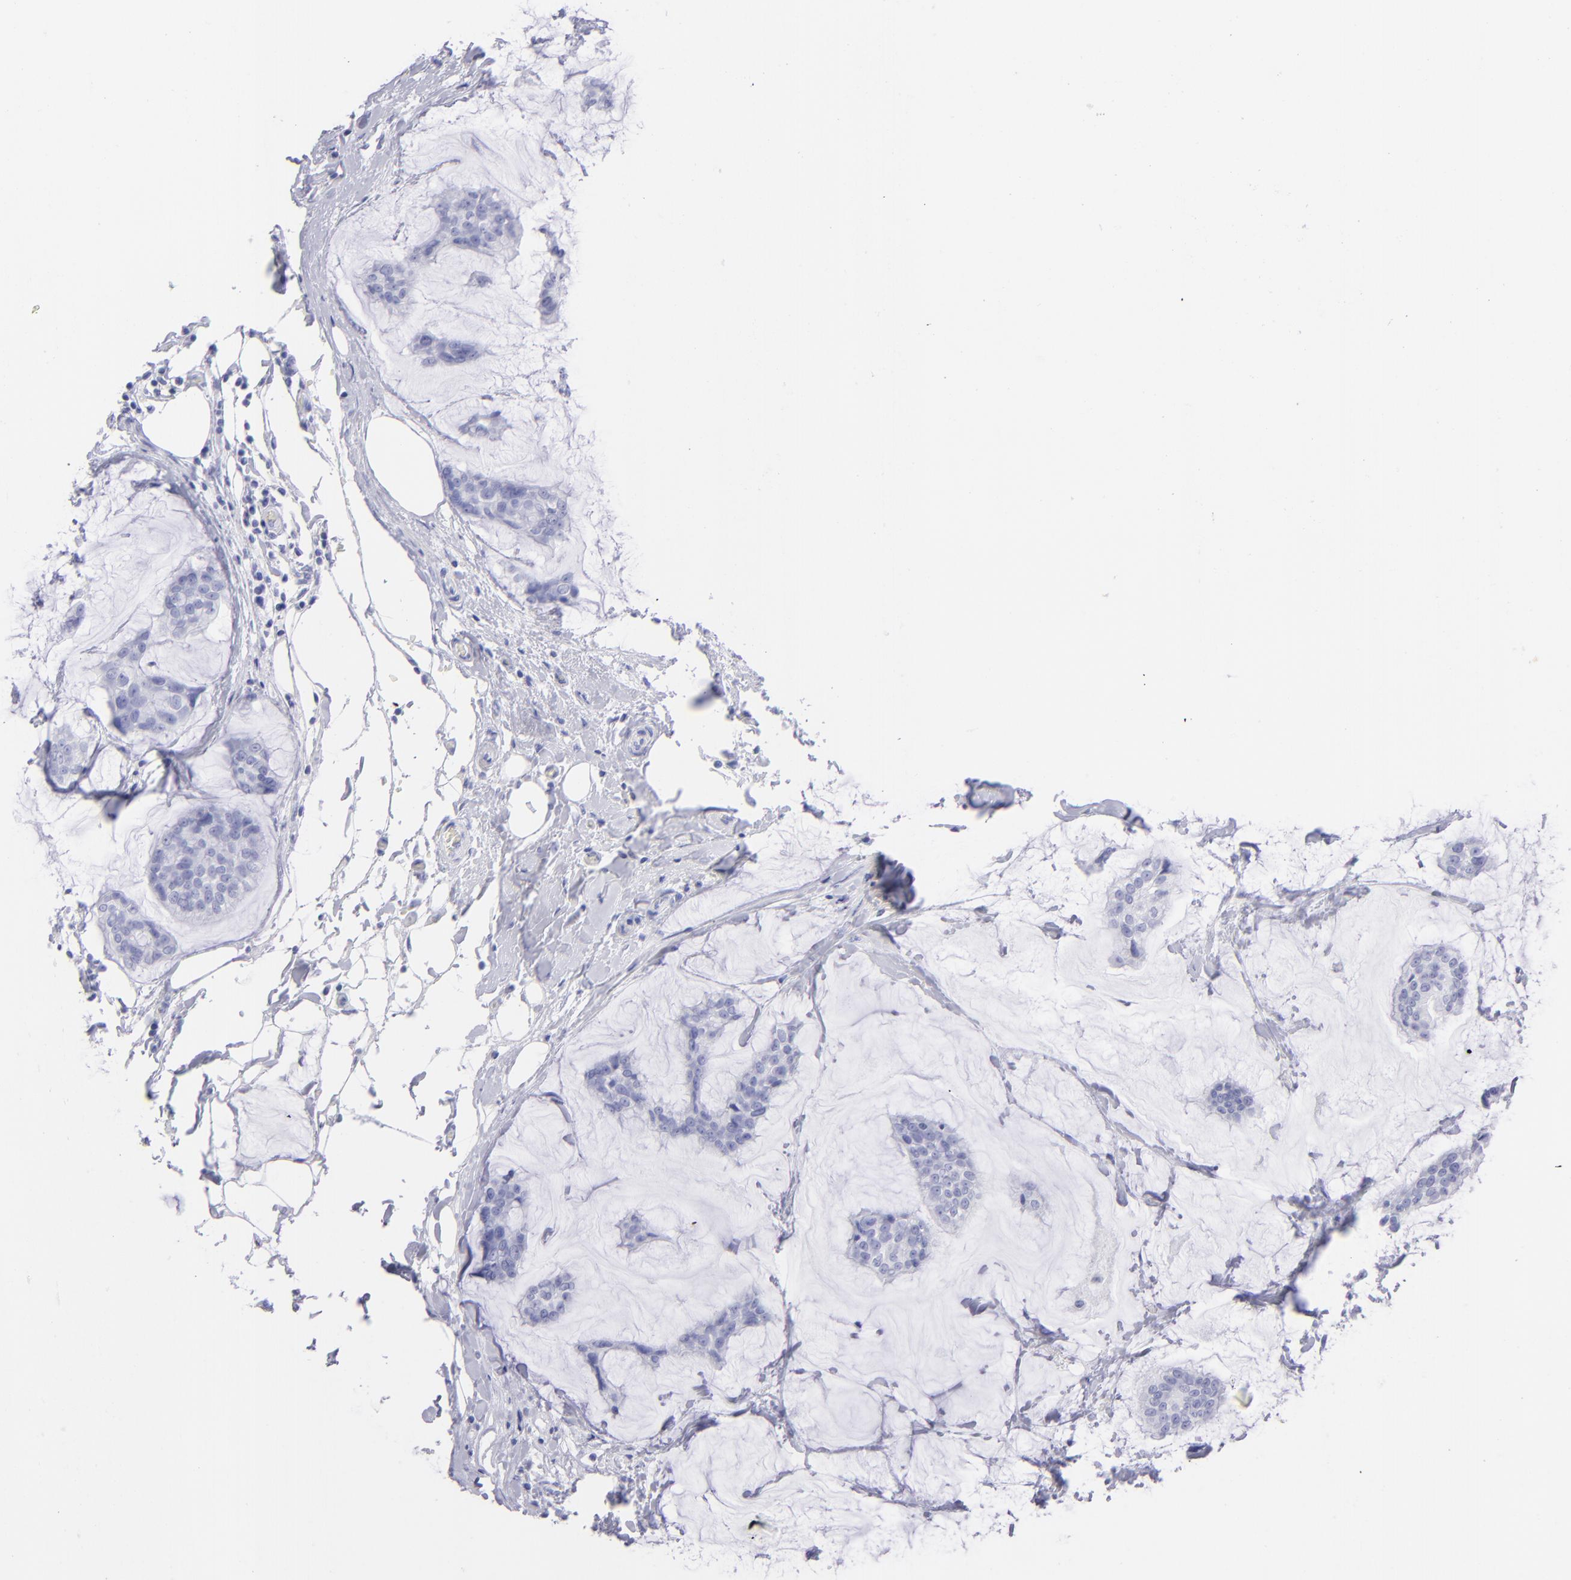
{"staining": {"intensity": "negative", "quantity": "none", "location": "none"}, "tissue": "breast cancer", "cell_type": "Tumor cells", "image_type": "cancer", "snomed": [{"axis": "morphology", "description": "Duct carcinoma"}, {"axis": "topography", "description": "Breast"}], "caption": "There is no significant expression in tumor cells of intraductal carcinoma (breast). (DAB immunohistochemistry (IHC) visualized using brightfield microscopy, high magnification).", "gene": "SLC1A2", "patient": {"sex": "female", "age": 93}}